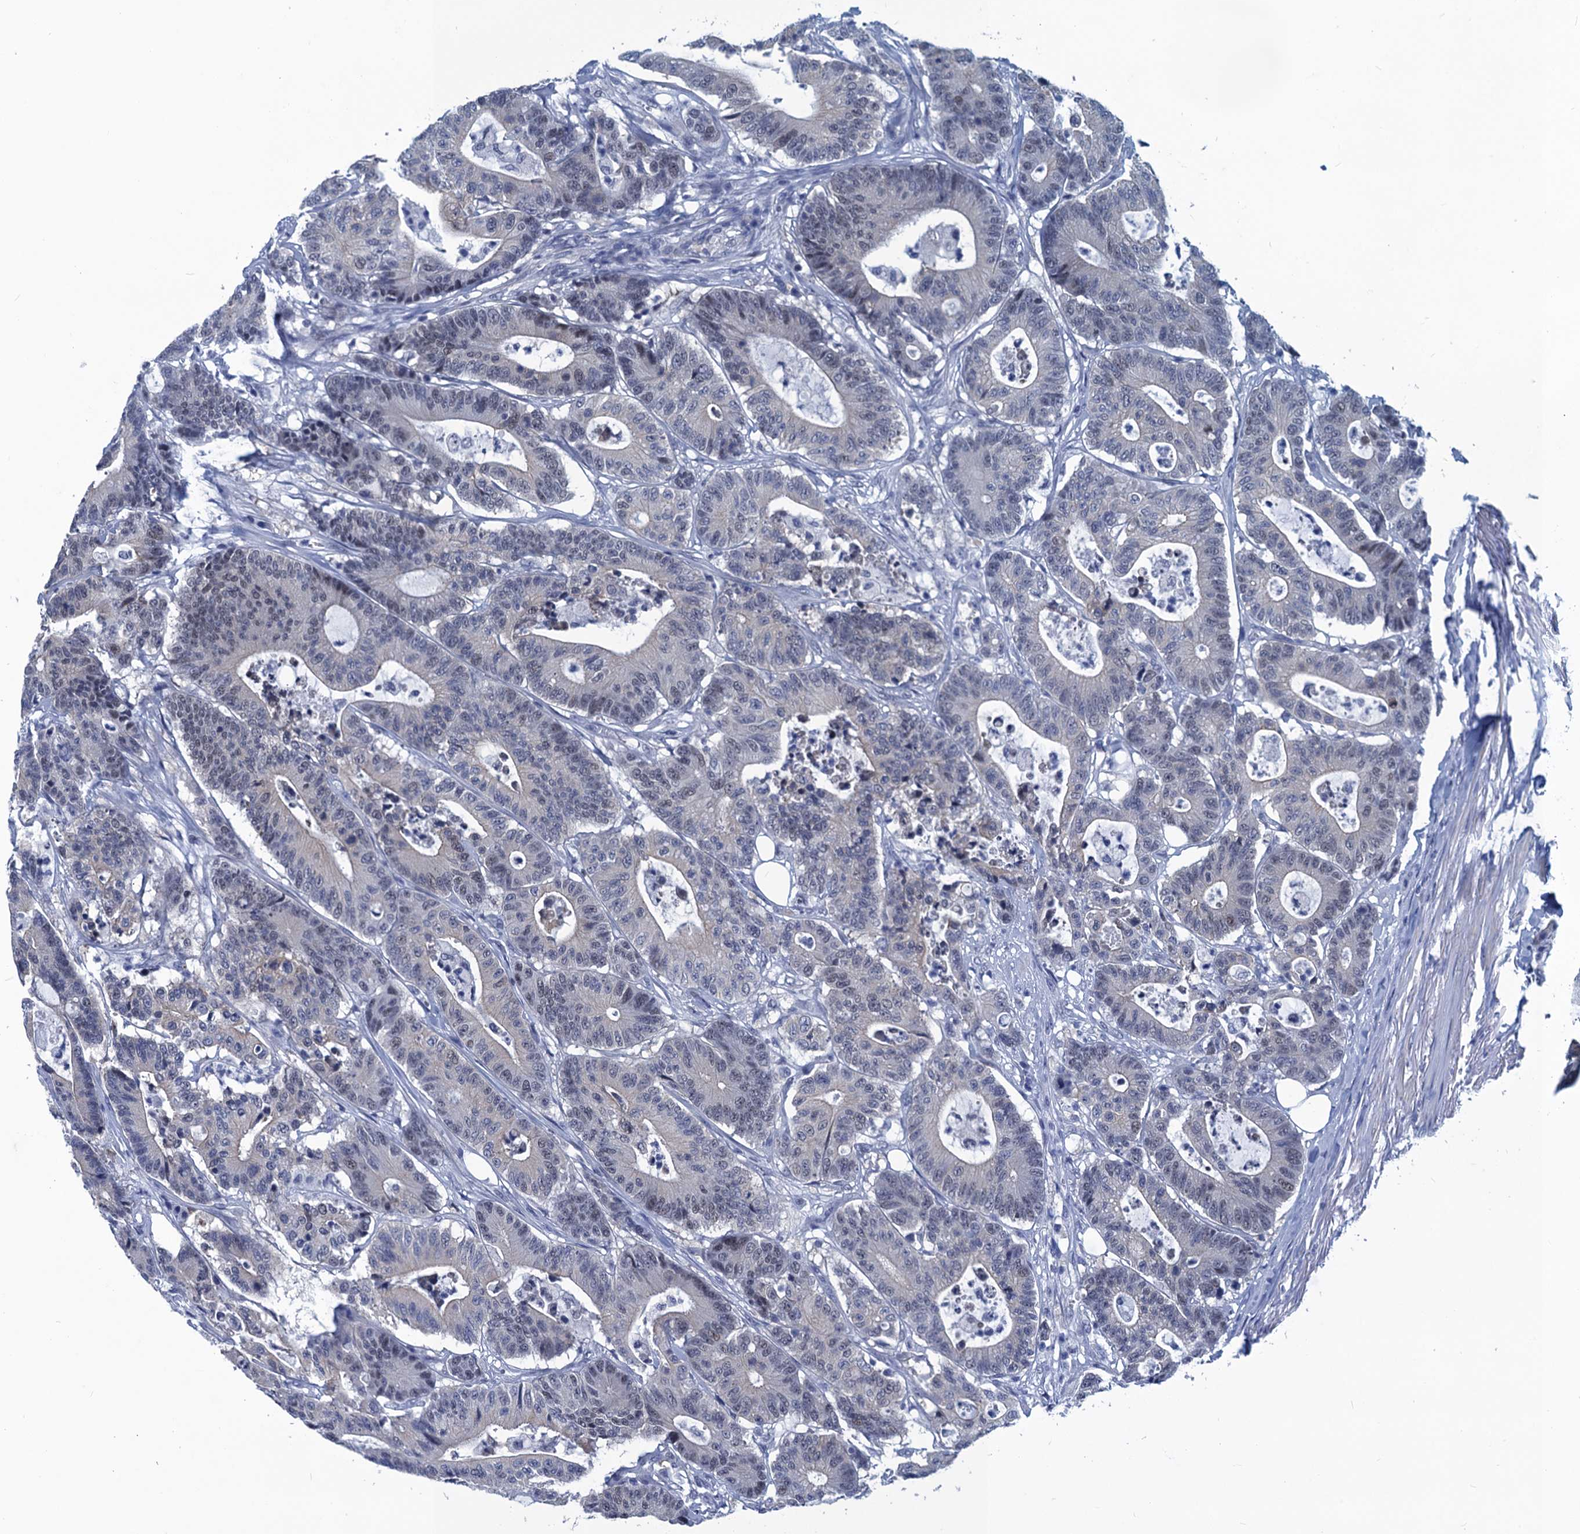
{"staining": {"intensity": "negative", "quantity": "none", "location": "none"}, "tissue": "colorectal cancer", "cell_type": "Tumor cells", "image_type": "cancer", "snomed": [{"axis": "morphology", "description": "Adenocarcinoma, NOS"}, {"axis": "topography", "description": "Colon"}], "caption": "Human colorectal cancer stained for a protein using IHC exhibits no expression in tumor cells.", "gene": "GINS3", "patient": {"sex": "female", "age": 84}}